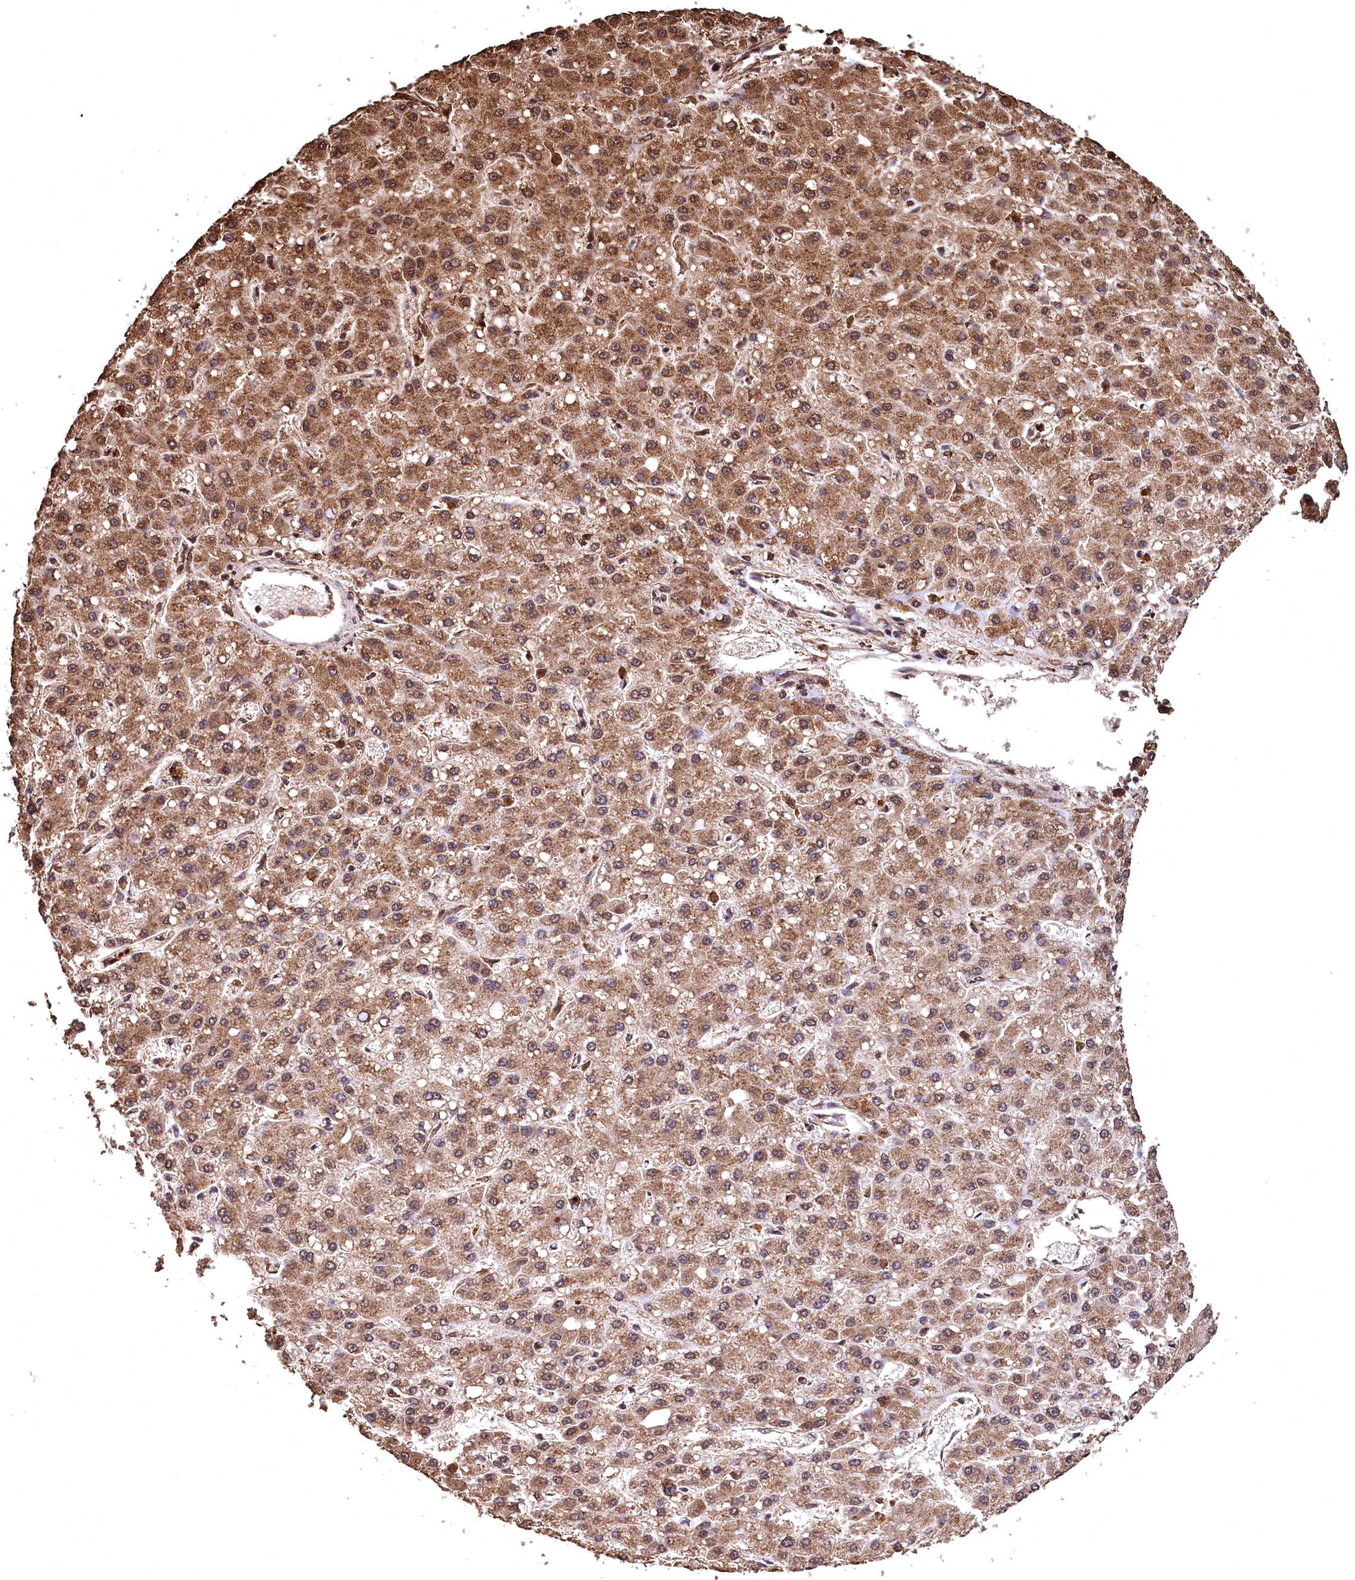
{"staining": {"intensity": "moderate", "quantity": ">75%", "location": "cytoplasmic/membranous,nuclear"}, "tissue": "liver cancer", "cell_type": "Tumor cells", "image_type": "cancer", "snomed": [{"axis": "morphology", "description": "Carcinoma, Hepatocellular, NOS"}, {"axis": "topography", "description": "Liver"}], "caption": "Tumor cells reveal moderate cytoplasmic/membranous and nuclear staining in approximately >75% of cells in hepatocellular carcinoma (liver).", "gene": "CEP57L1", "patient": {"sex": "male", "age": 67}}